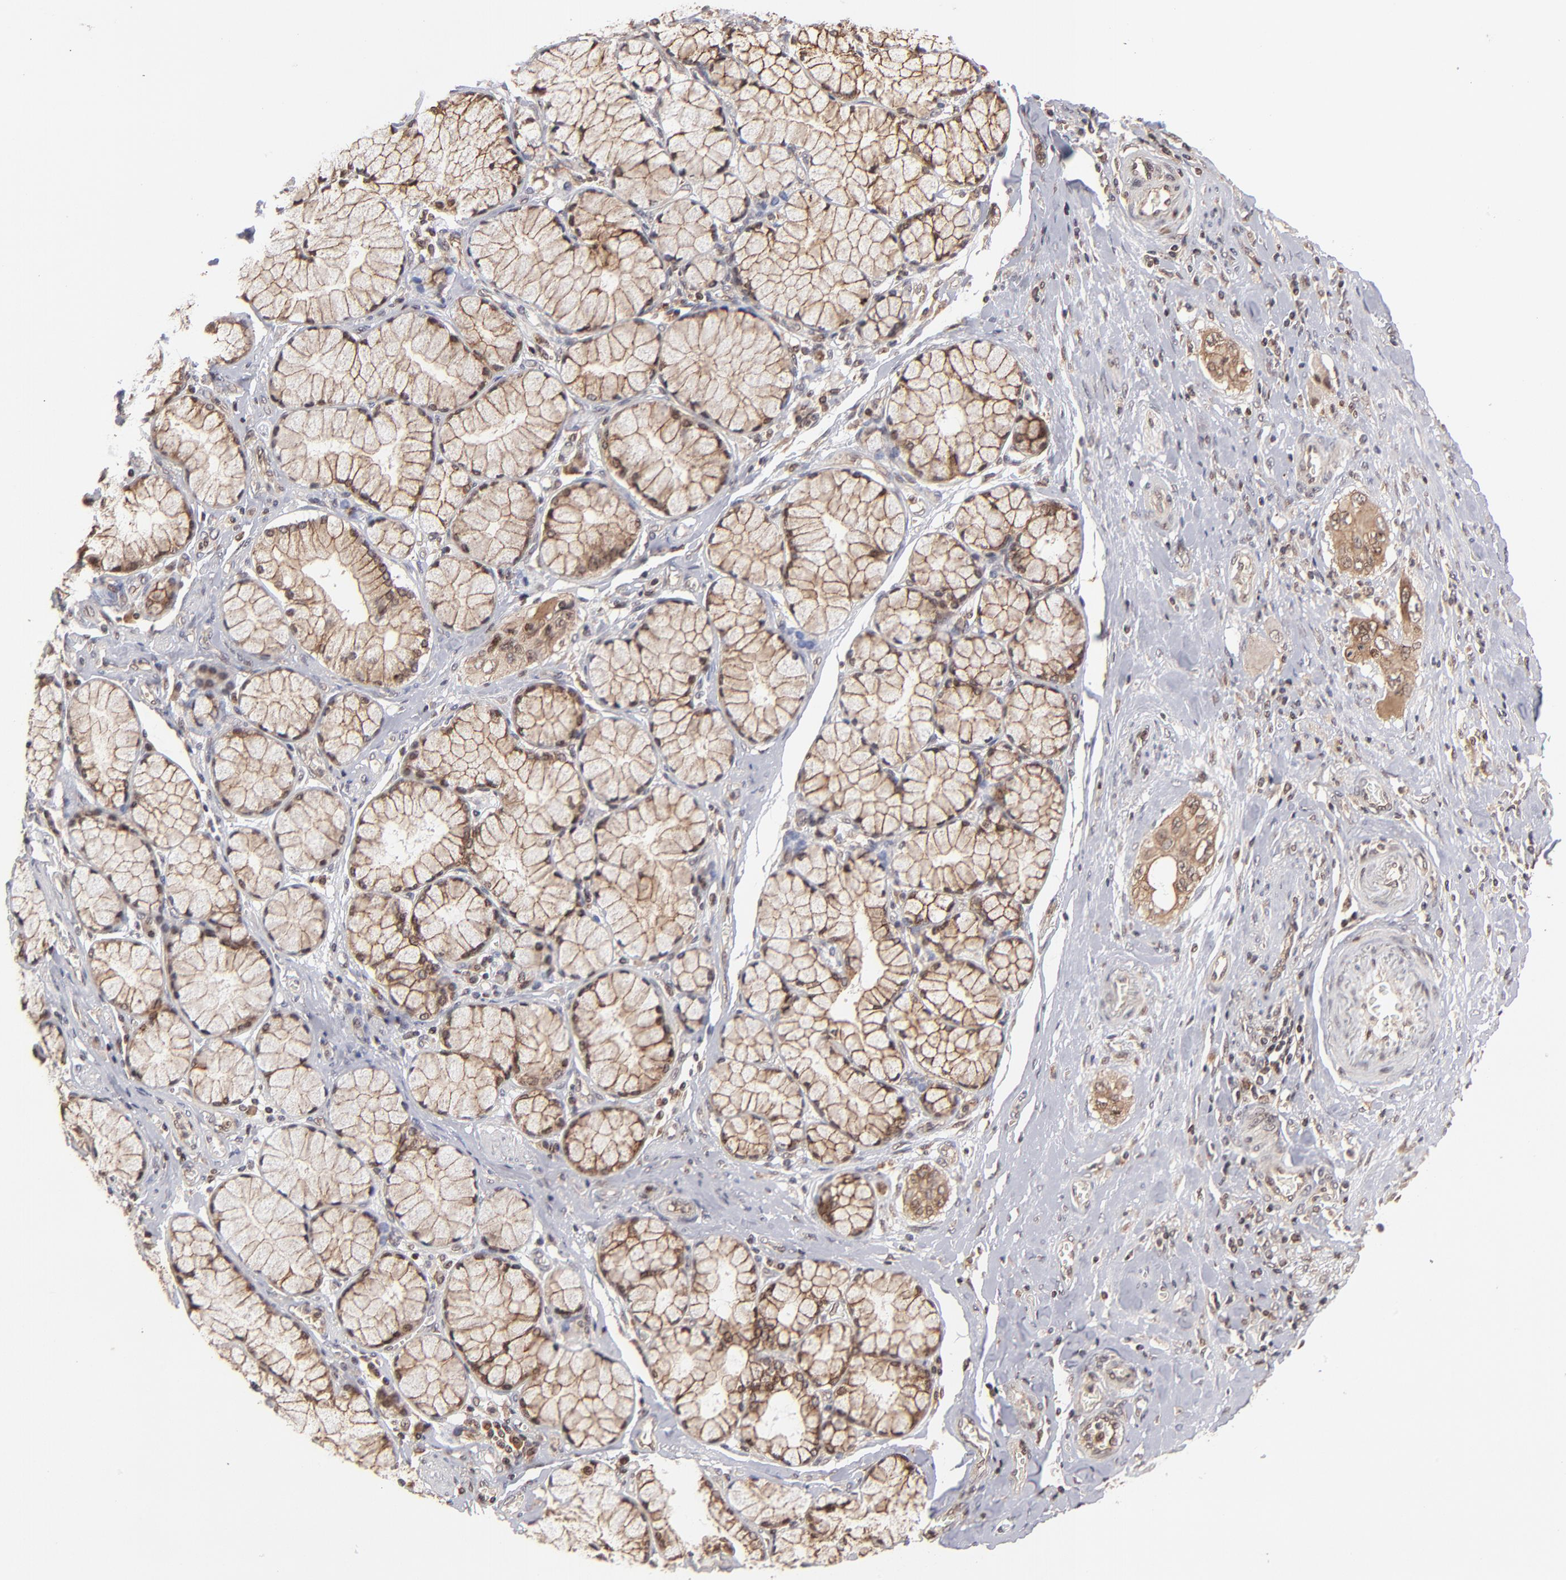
{"staining": {"intensity": "moderate", "quantity": ">75%", "location": "cytoplasmic/membranous,nuclear"}, "tissue": "pancreatic cancer", "cell_type": "Tumor cells", "image_type": "cancer", "snomed": [{"axis": "morphology", "description": "Adenocarcinoma, NOS"}, {"axis": "topography", "description": "Pancreas"}], "caption": "Approximately >75% of tumor cells in human adenocarcinoma (pancreatic) exhibit moderate cytoplasmic/membranous and nuclear protein staining as visualized by brown immunohistochemical staining.", "gene": "RGS6", "patient": {"sex": "male", "age": 77}}